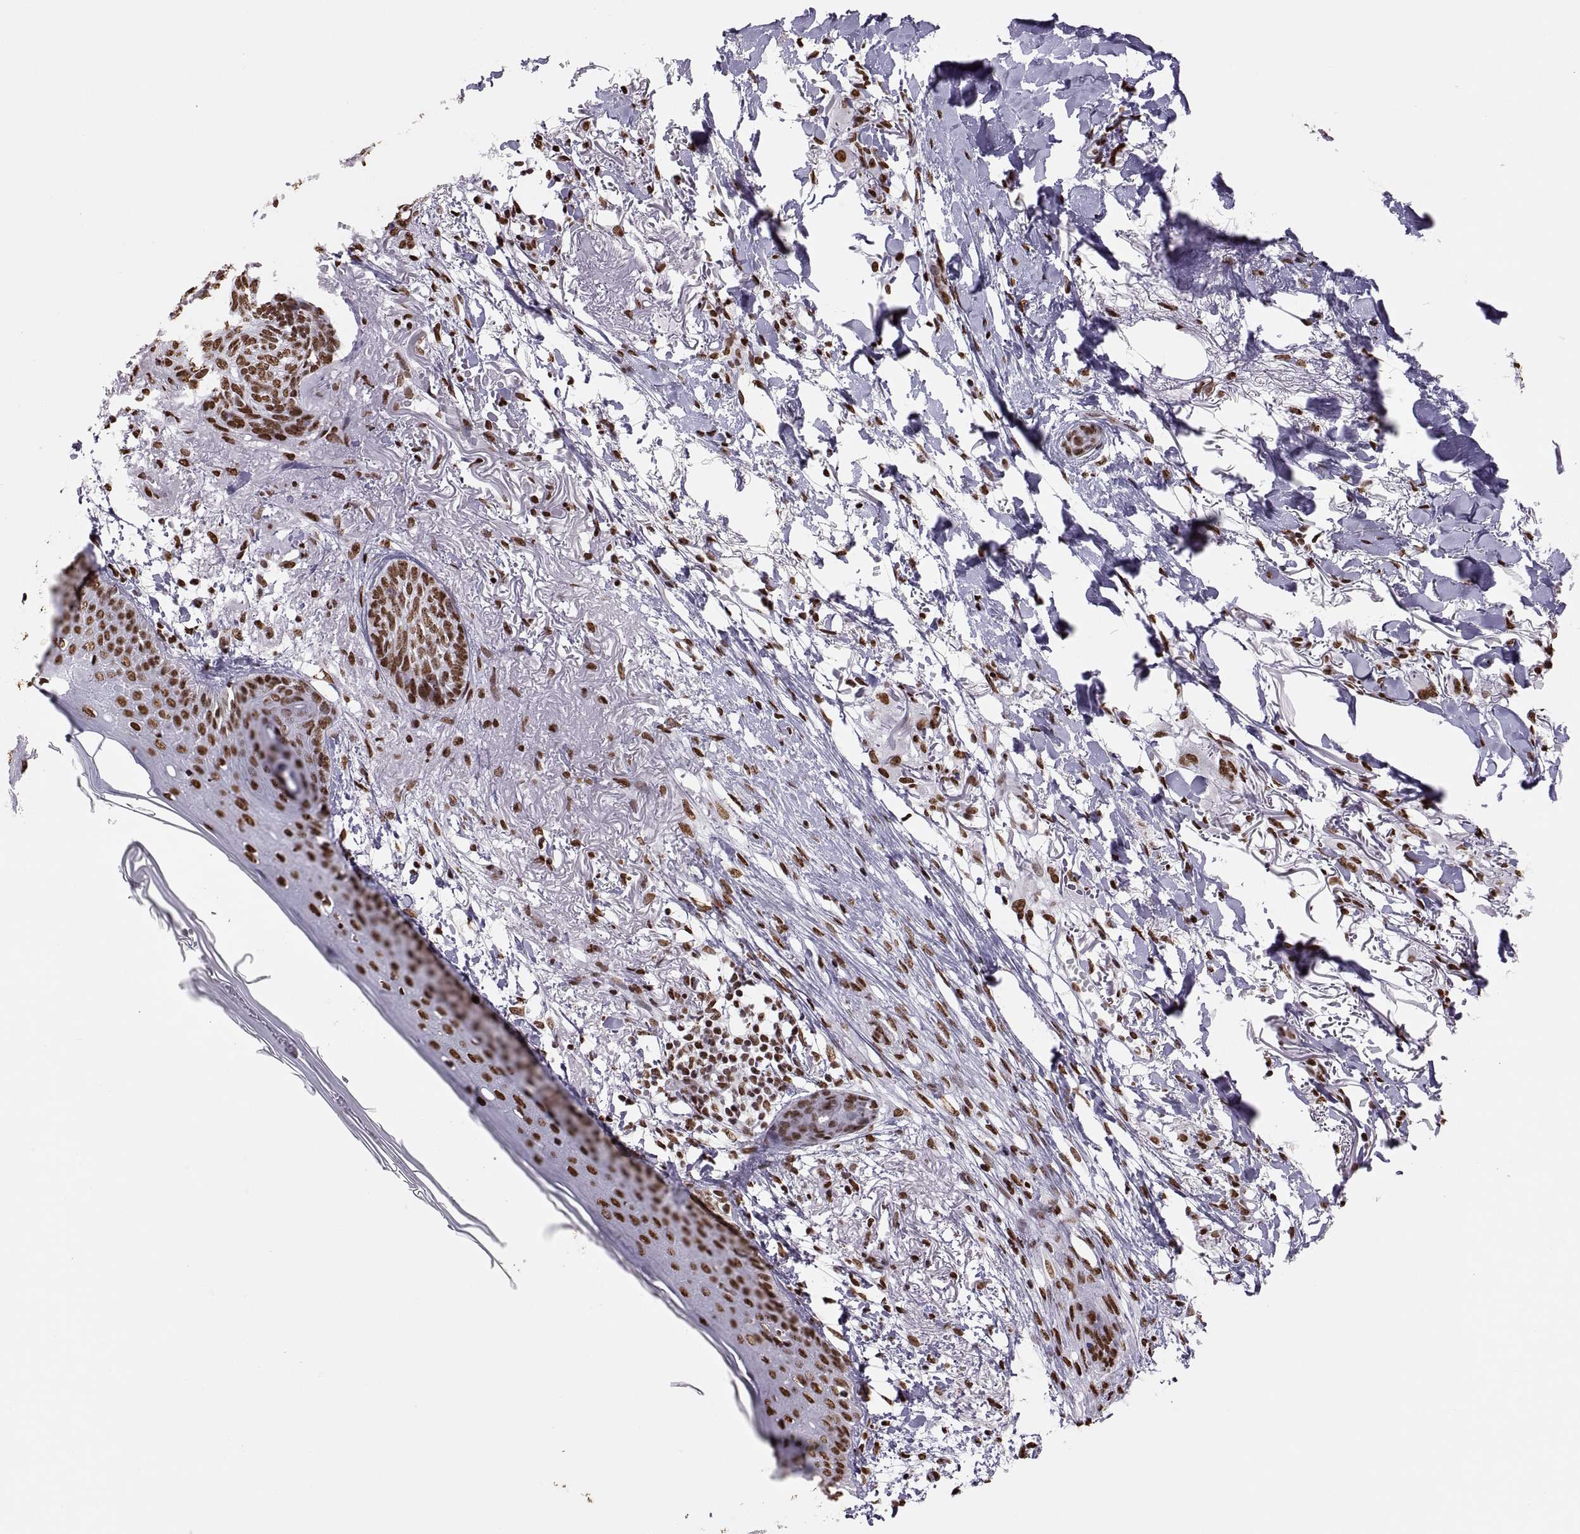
{"staining": {"intensity": "strong", "quantity": ">75%", "location": "nuclear"}, "tissue": "skin cancer", "cell_type": "Tumor cells", "image_type": "cancer", "snomed": [{"axis": "morphology", "description": "Normal tissue, NOS"}, {"axis": "morphology", "description": "Basal cell carcinoma"}, {"axis": "topography", "description": "Skin"}], "caption": "The photomicrograph reveals immunohistochemical staining of skin cancer (basal cell carcinoma). There is strong nuclear staining is identified in approximately >75% of tumor cells.", "gene": "SNAI1", "patient": {"sex": "male", "age": 84}}